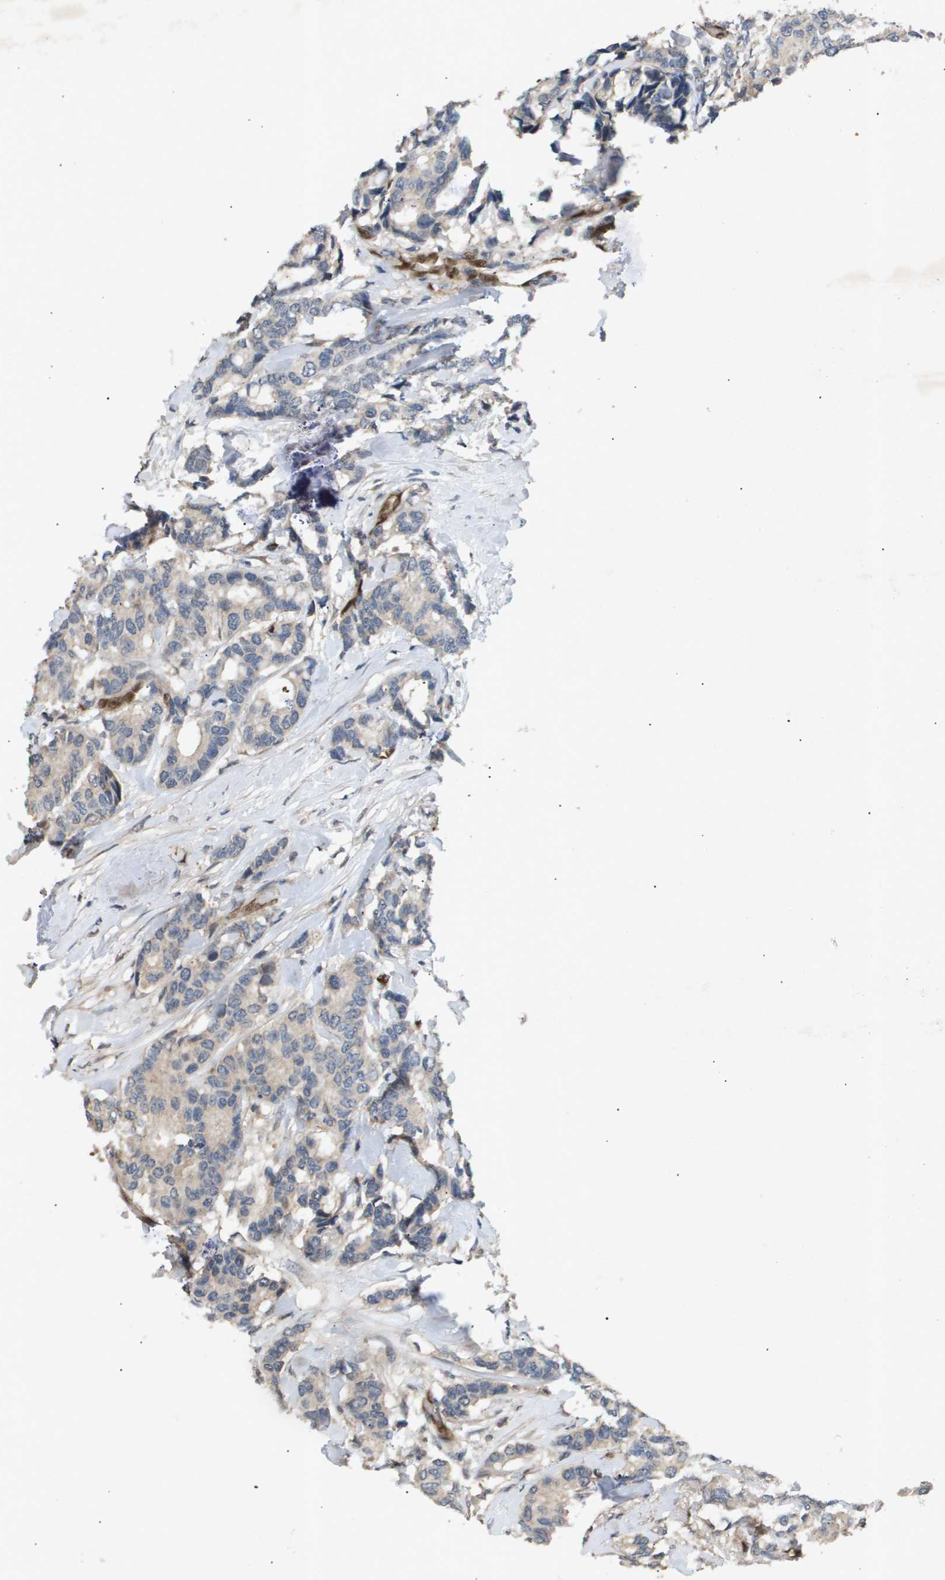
{"staining": {"intensity": "weak", "quantity": "<25%", "location": "cytoplasmic/membranous"}, "tissue": "breast cancer", "cell_type": "Tumor cells", "image_type": "cancer", "snomed": [{"axis": "morphology", "description": "Duct carcinoma"}, {"axis": "topography", "description": "Breast"}], "caption": "An image of breast cancer (infiltrating ductal carcinoma) stained for a protein demonstrates no brown staining in tumor cells.", "gene": "ERG", "patient": {"sex": "female", "age": 87}}